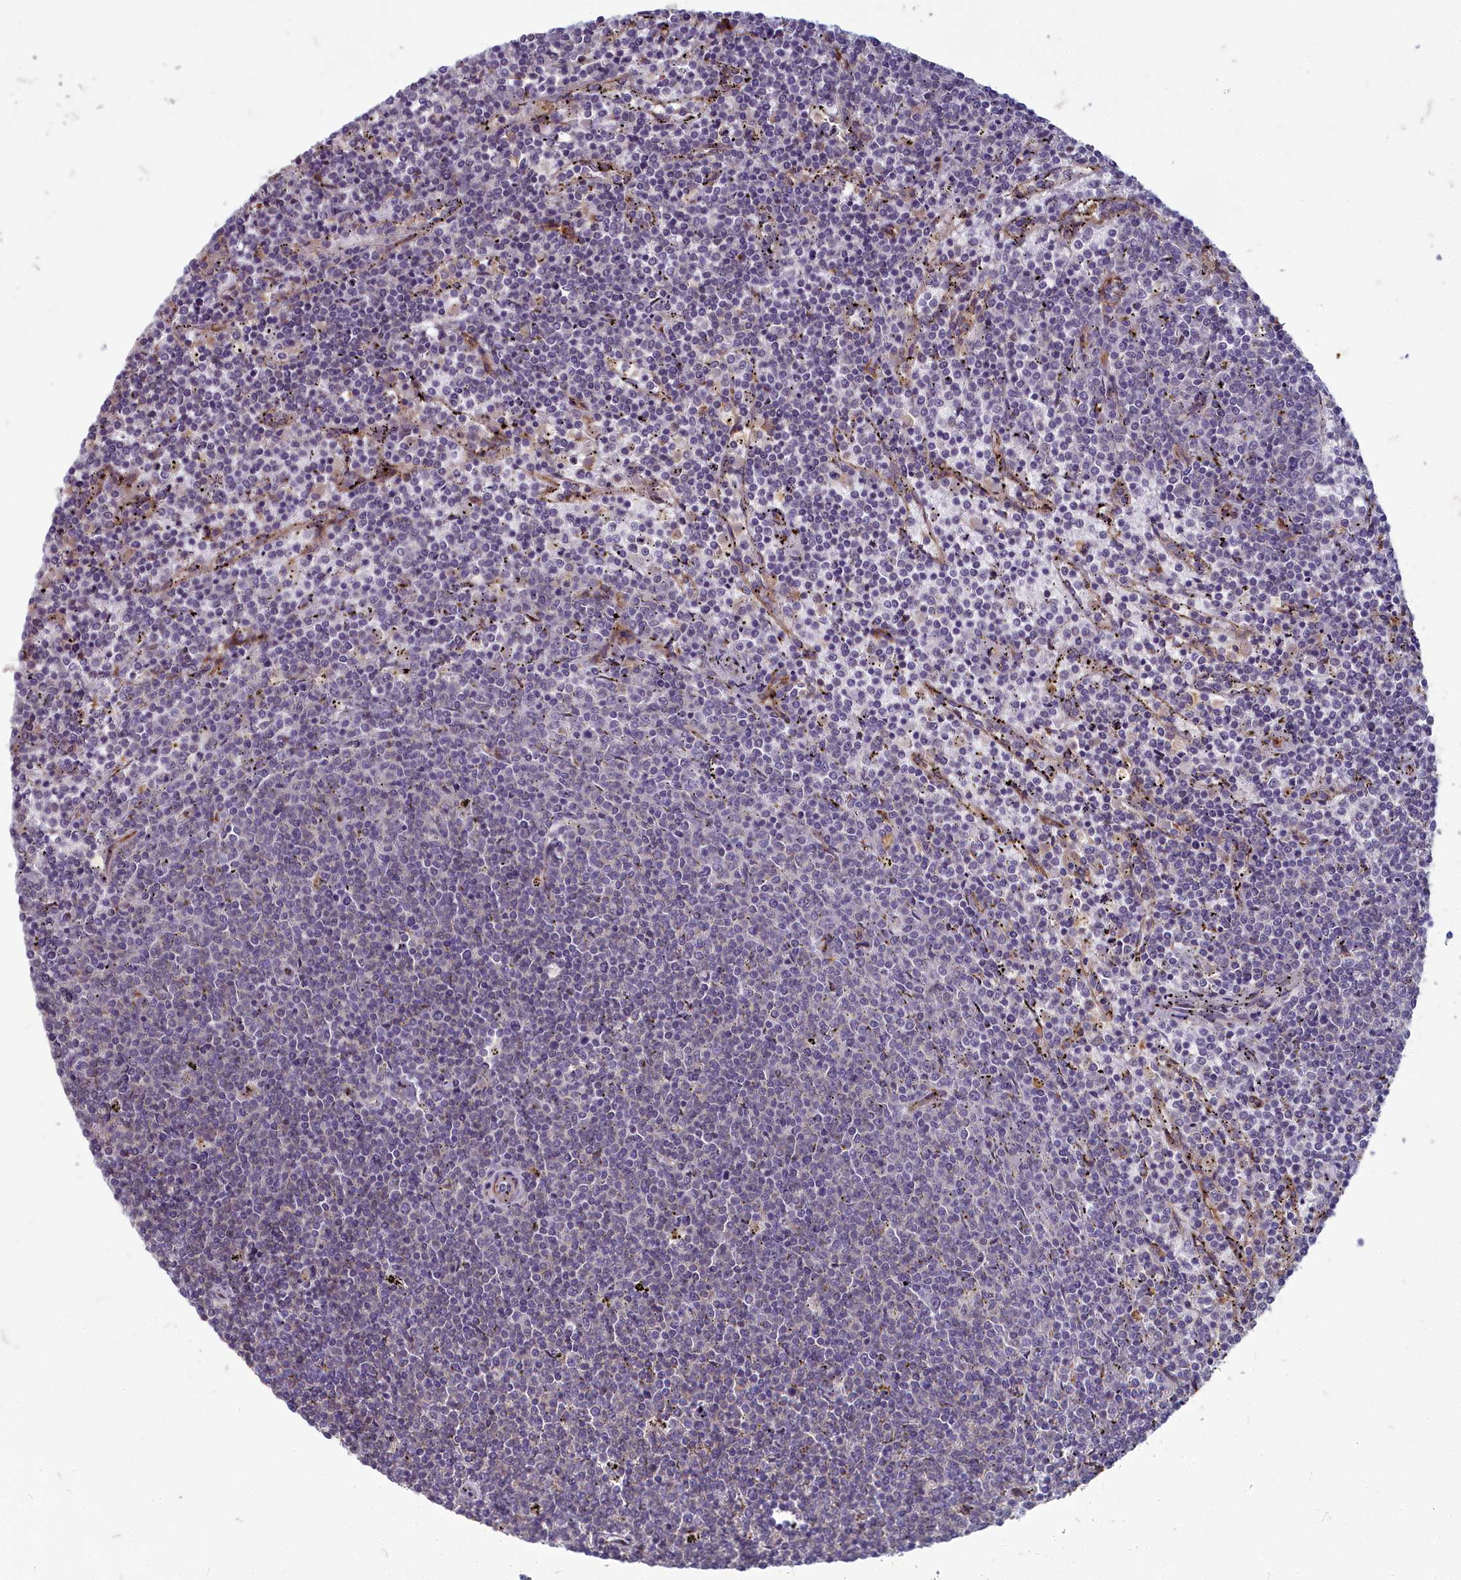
{"staining": {"intensity": "negative", "quantity": "none", "location": "none"}, "tissue": "lymphoma", "cell_type": "Tumor cells", "image_type": "cancer", "snomed": [{"axis": "morphology", "description": "Malignant lymphoma, non-Hodgkin's type, Low grade"}, {"axis": "topography", "description": "Spleen"}], "caption": "Immunohistochemistry photomicrograph of human lymphoma stained for a protein (brown), which demonstrates no staining in tumor cells.", "gene": "ZNF626", "patient": {"sex": "female", "age": 50}}